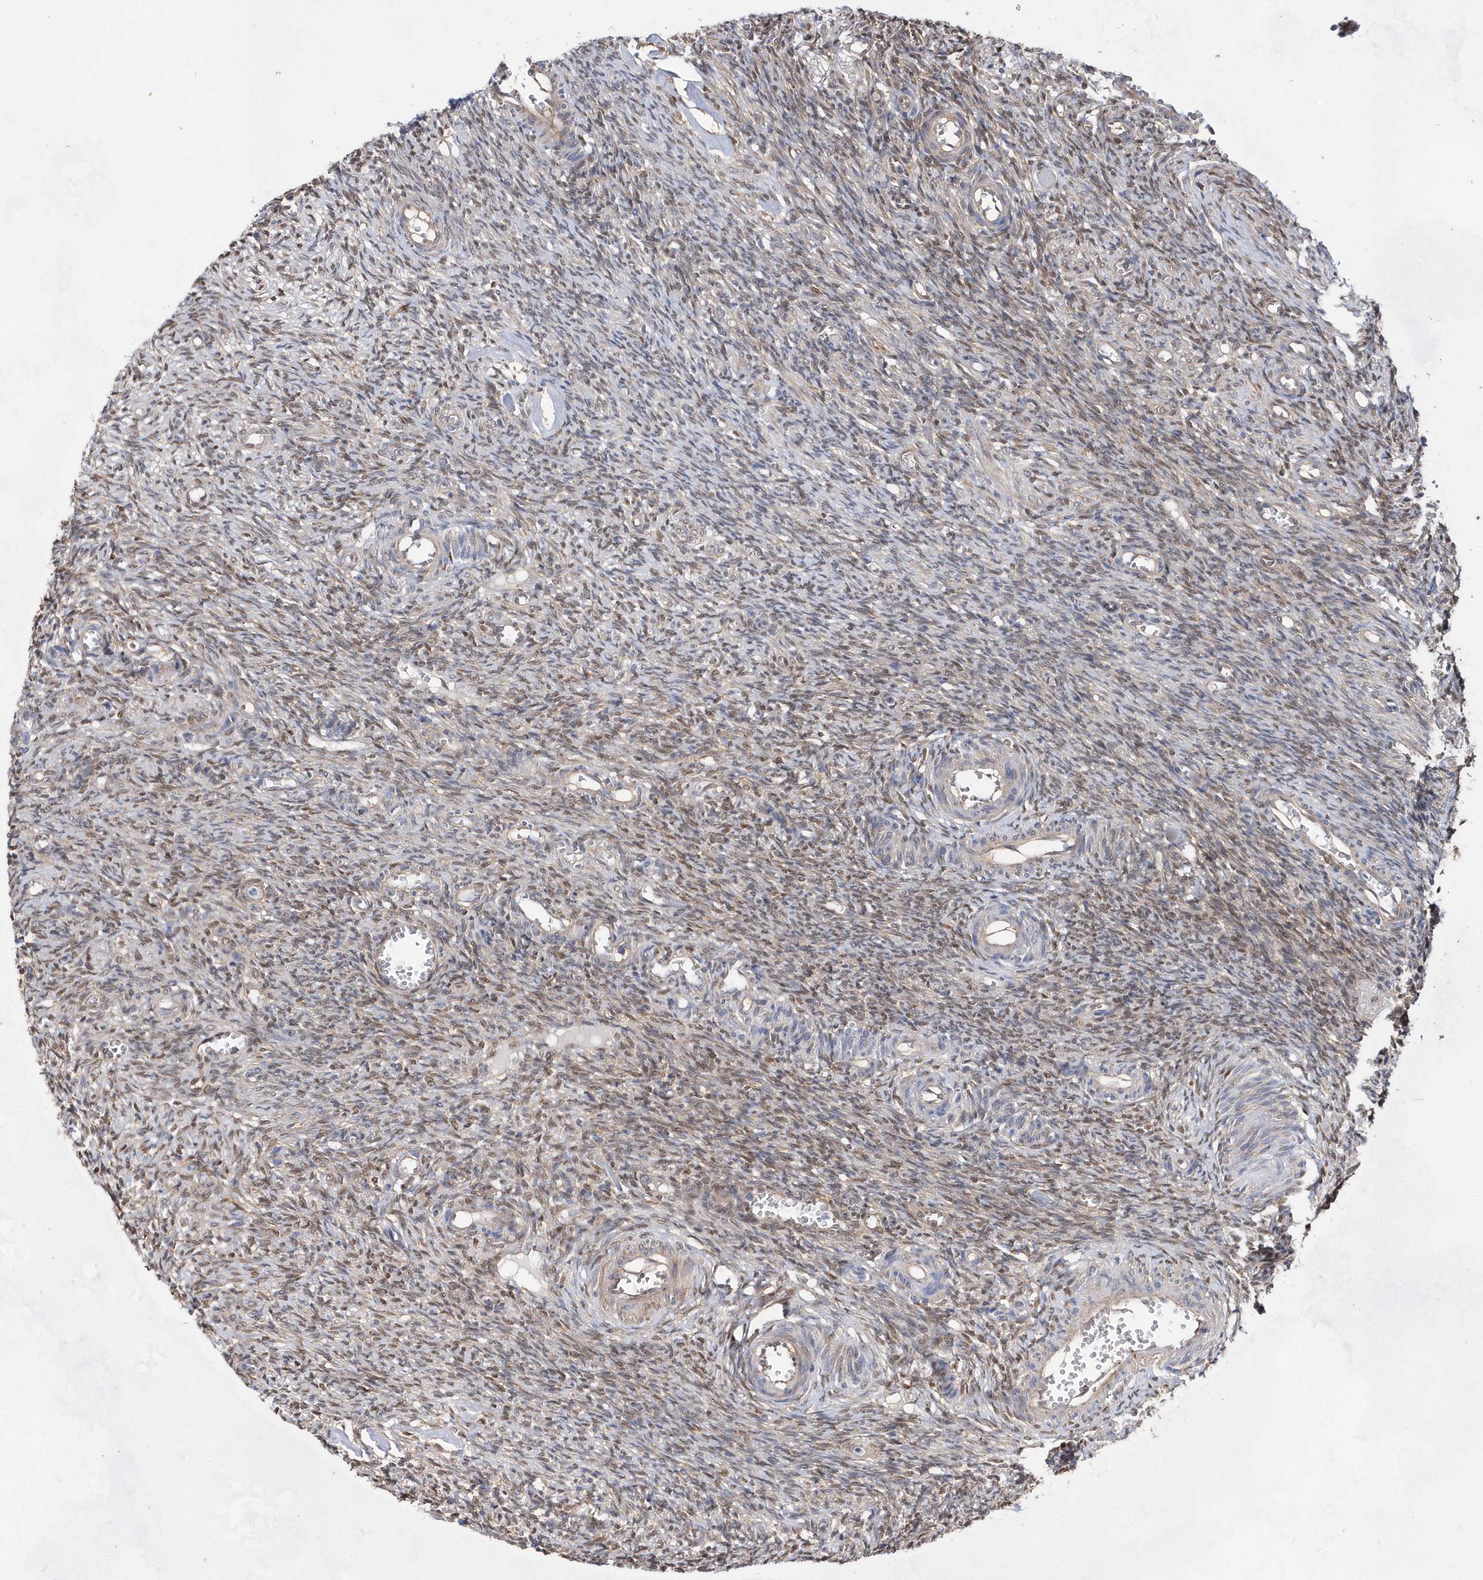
{"staining": {"intensity": "moderate", "quantity": "25%-75%", "location": "nuclear"}, "tissue": "ovary", "cell_type": "Ovarian stroma cells", "image_type": "normal", "snomed": [{"axis": "morphology", "description": "Normal tissue, NOS"}, {"axis": "topography", "description": "Ovary"}], "caption": "Ovary stained with a brown dye reveals moderate nuclear positive staining in approximately 25%-75% of ovarian stroma cells.", "gene": "BDH2", "patient": {"sex": "female", "age": 27}}